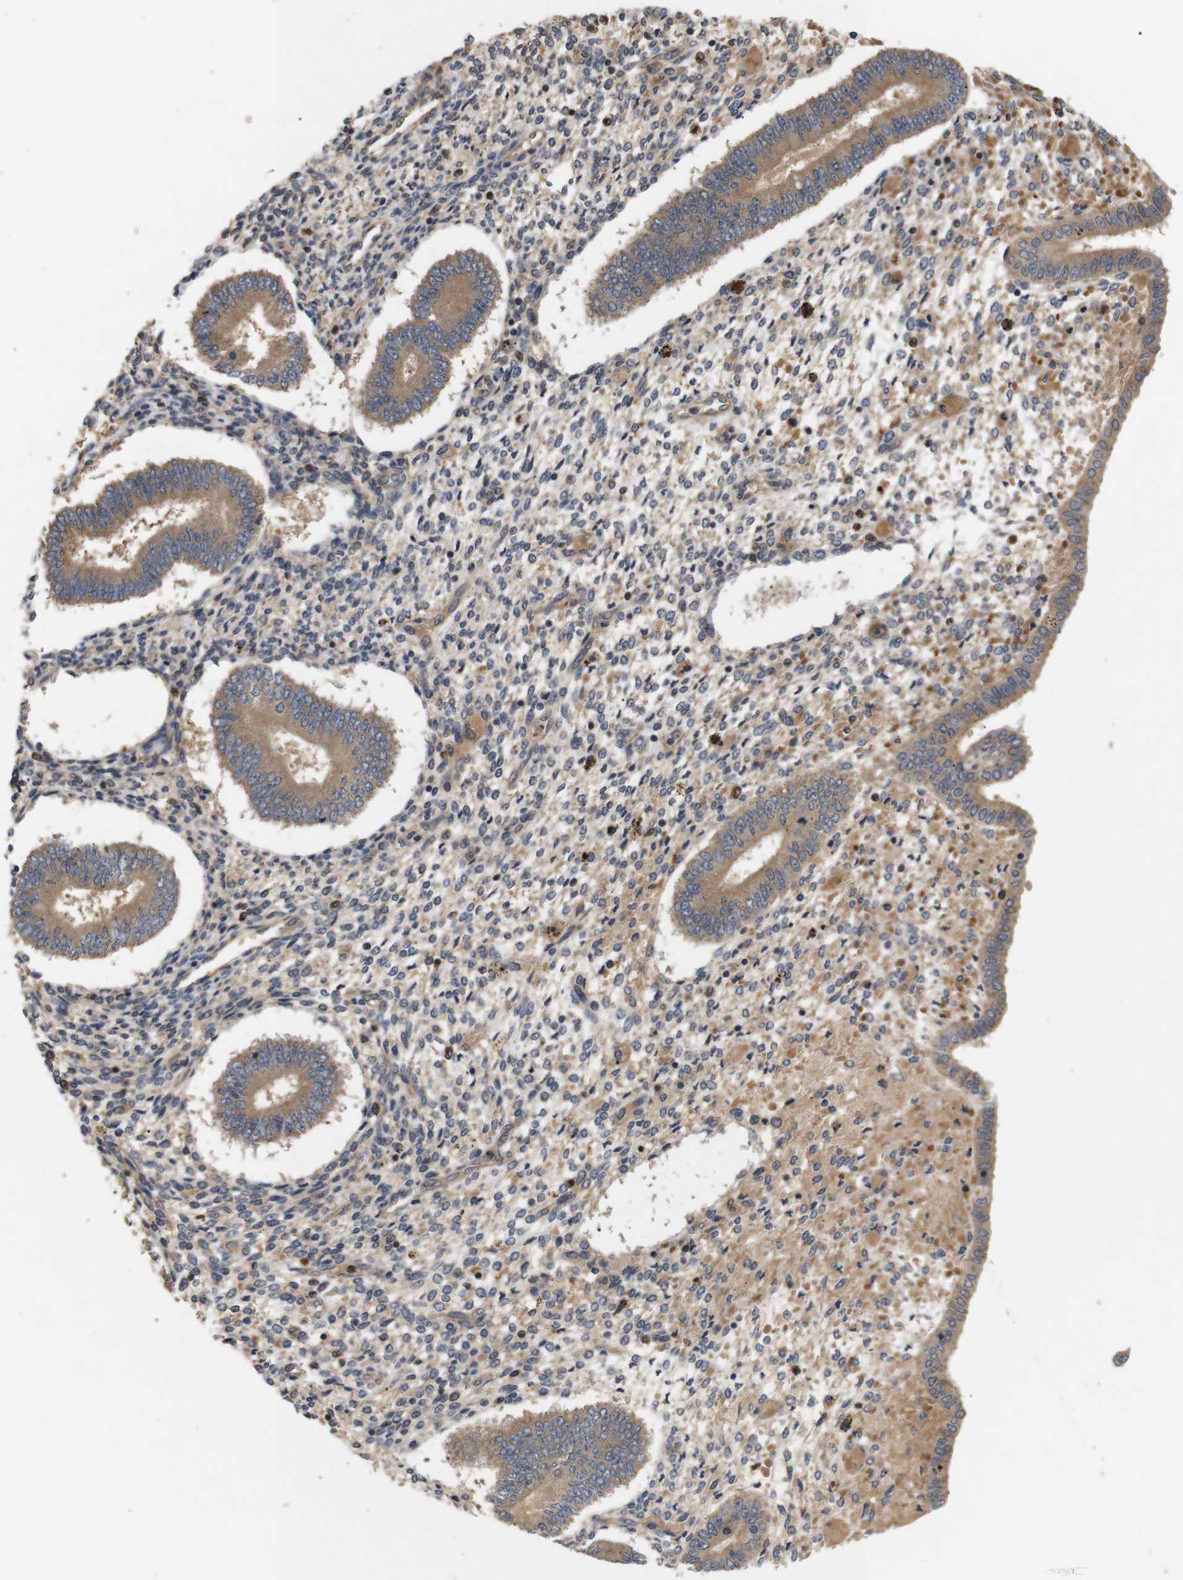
{"staining": {"intensity": "weak", "quantity": "25%-75%", "location": "cytoplasmic/membranous"}, "tissue": "endometrium", "cell_type": "Cells in endometrial stroma", "image_type": "normal", "snomed": [{"axis": "morphology", "description": "Normal tissue, NOS"}, {"axis": "topography", "description": "Endometrium"}], "caption": "Endometrium stained with immunohistochemistry shows weak cytoplasmic/membranous staining in about 25%-75% of cells in endometrial stroma. Ihc stains the protein in brown and the nuclei are stained blue.", "gene": "DDR1", "patient": {"sex": "female", "age": 42}}